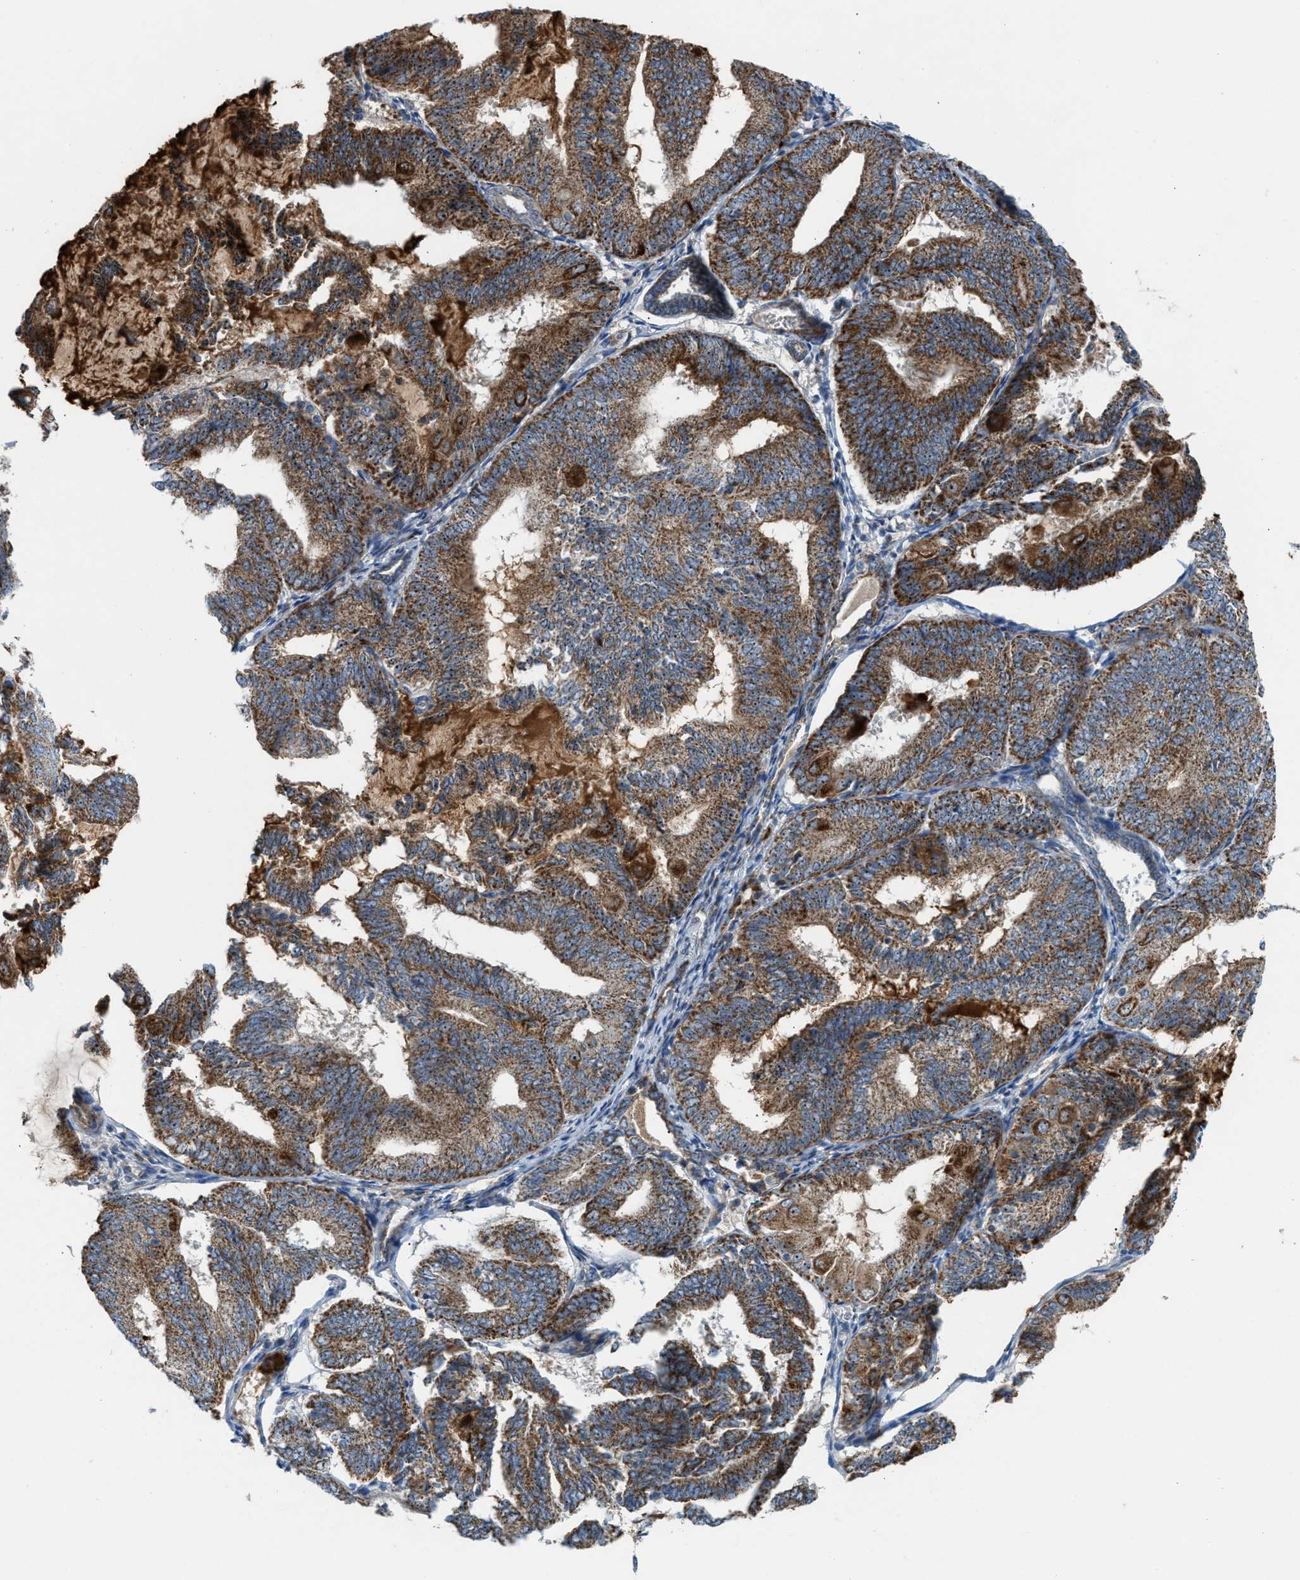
{"staining": {"intensity": "strong", "quantity": ">75%", "location": "cytoplasmic/membranous,nuclear"}, "tissue": "endometrial cancer", "cell_type": "Tumor cells", "image_type": "cancer", "snomed": [{"axis": "morphology", "description": "Adenocarcinoma, NOS"}, {"axis": "topography", "description": "Endometrium"}], "caption": "Protein expression analysis of endometrial cancer (adenocarcinoma) reveals strong cytoplasmic/membranous and nuclear expression in about >75% of tumor cells.", "gene": "TPH1", "patient": {"sex": "female", "age": 81}}